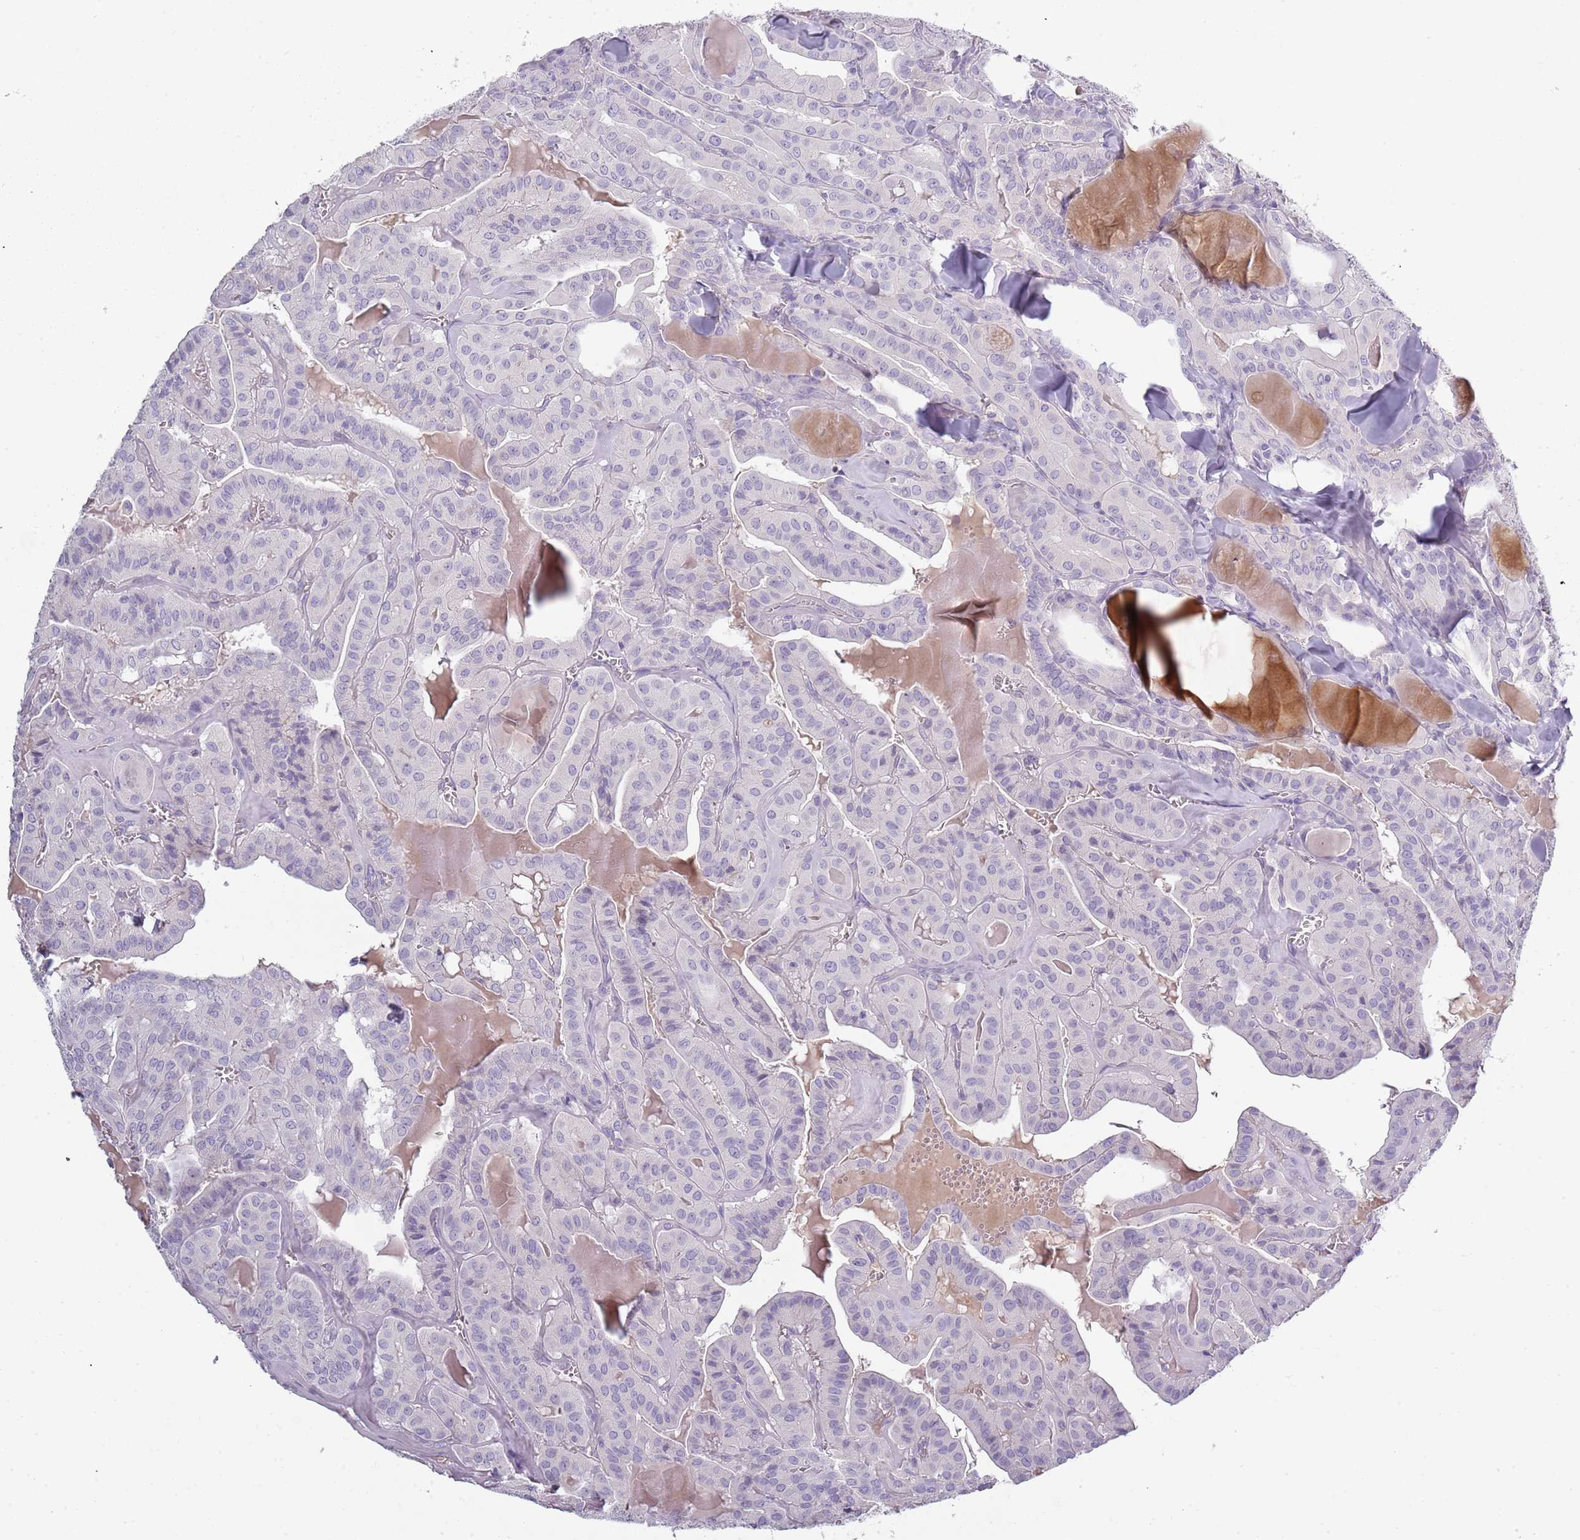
{"staining": {"intensity": "negative", "quantity": "none", "location": "none"}, "tissue": "thyroid cancer", "cell_type": "Tumor cells", "image_type": "cancer", "snomed": [{"axis": "morphology", "description": "Papillary adenocarcinoma, NOS"}, {"axis": "topography", "description": "Thyroid gland"}], "caption": "A high-resolution histopathology image shows immunohistochemistry staining of papillary adenocarcinoma (thyroid), which demonstrates no significant expression in tumor cells.", "gene": "TNFRSF6B", "patient": {"sex": "male", "age": 52}}